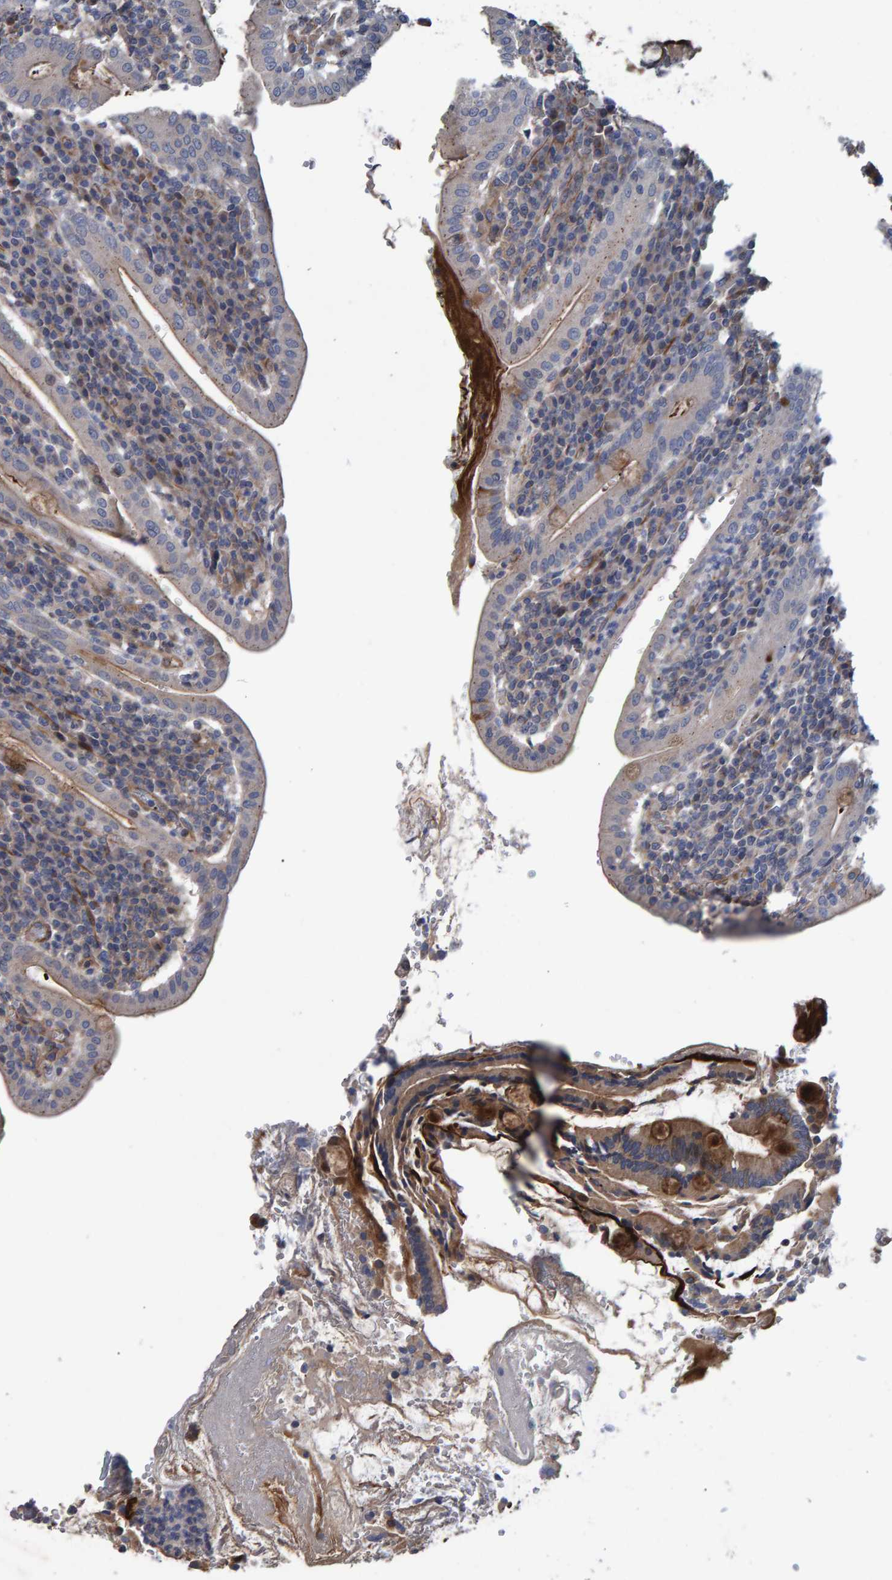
{"staining": {"intensity": "strong", "quantity": "25%-75%", "location": "cytoplasmic/membranous"}, "tissue": "duodenum", "cell_type": "Glandular cells", "image_type": "normal", "snomed": [{"axis": "morphology", "description": "Normal tissue, NOS"}, {"axis": "morphology", "description": "Adenocarcinoma, NOS"}, {"axis": "topography", "description": "Pancreas"}, {"axis": "topography", "description": "Duodenum"}], "caption": "A high amount of strong cytoplasmic/membranous positivity is present in approximately 25%-75% of glandular cells in normal duodenum.", "gene": "SLIT2", "patient": {"sex": "male", "age": 50}}